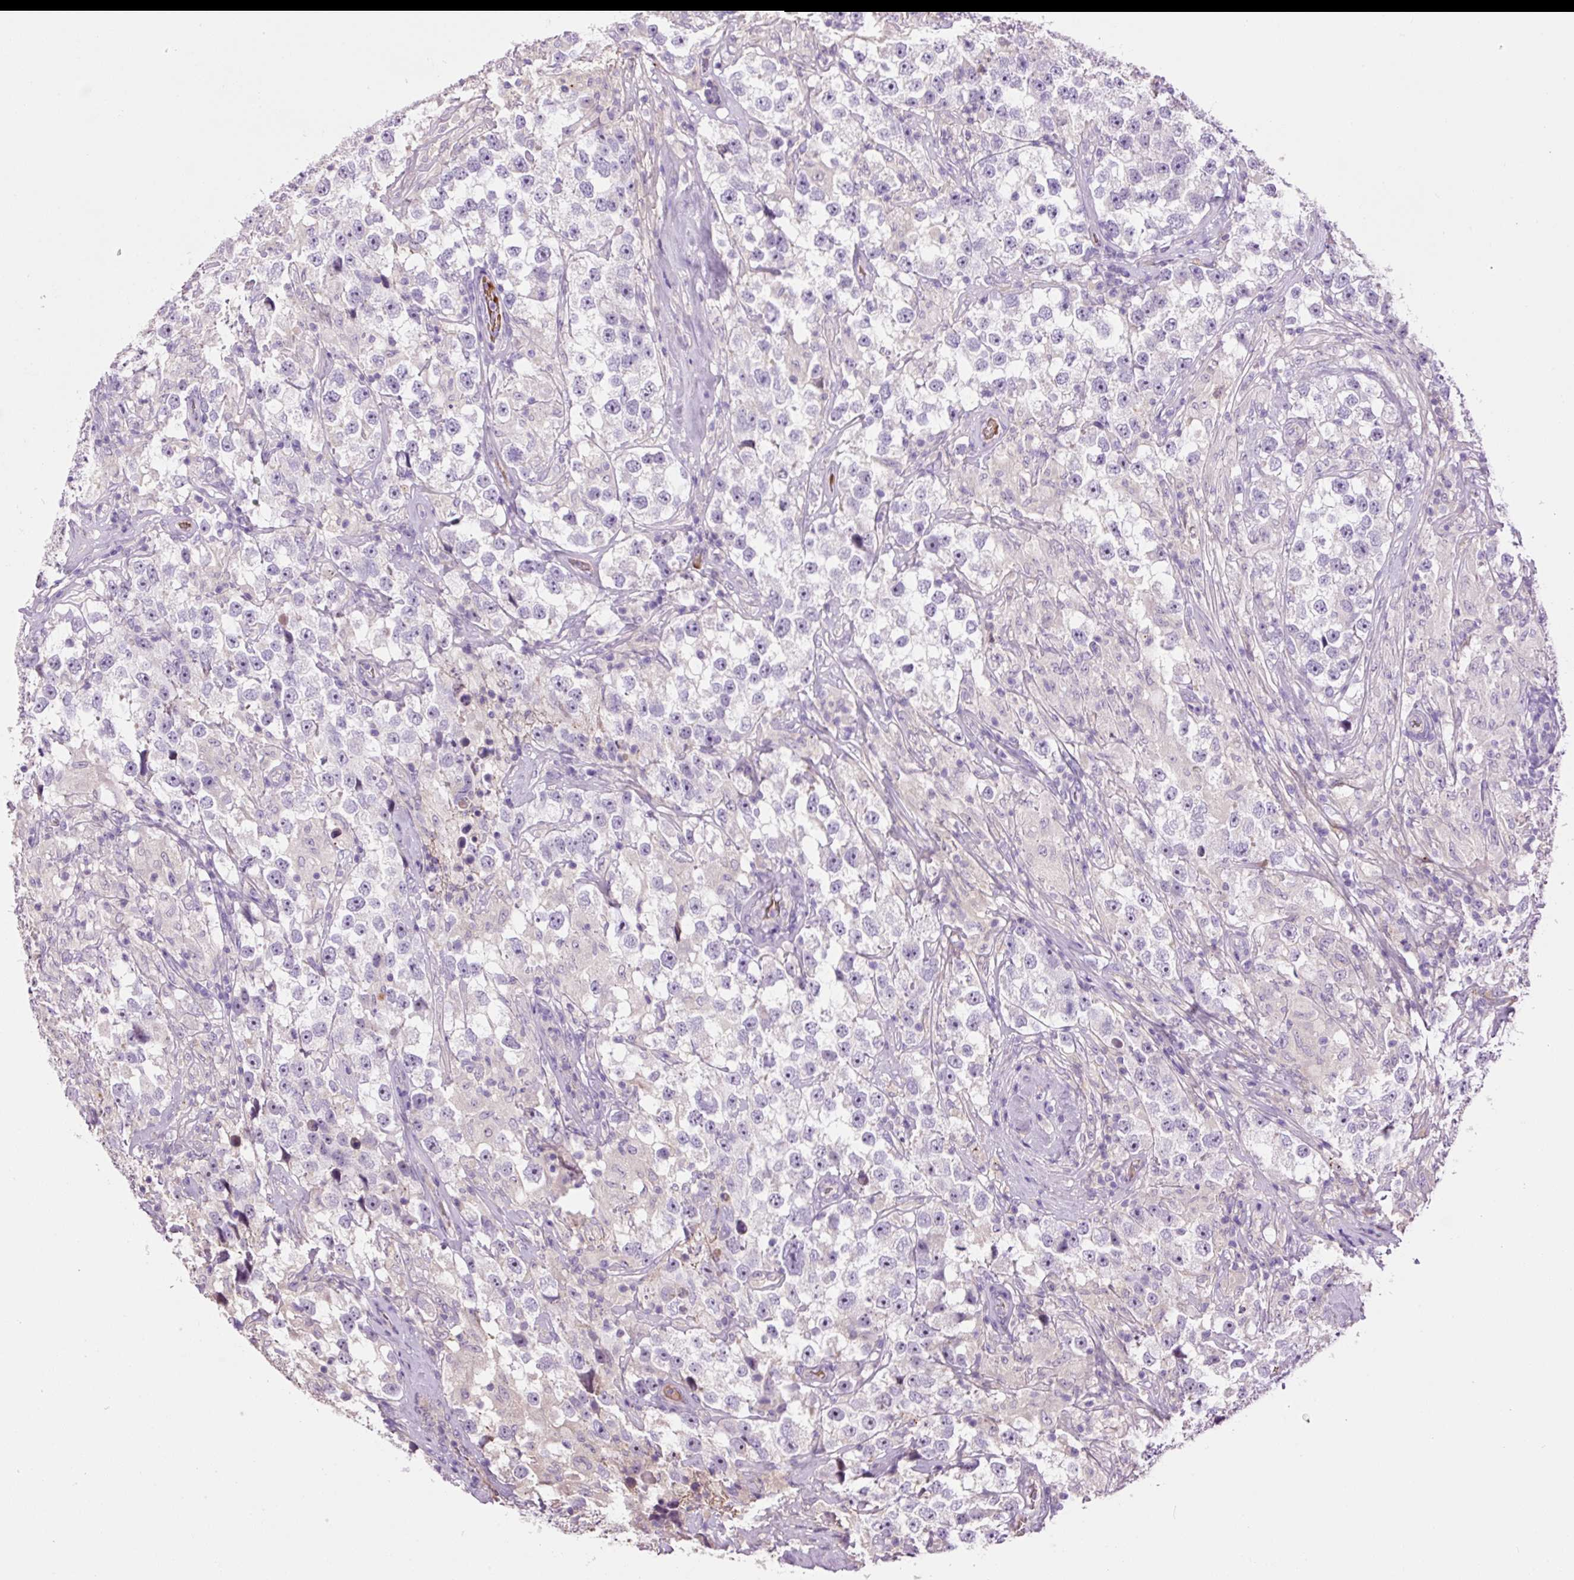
{"staining": {"intensity": "negative", "quantity": "none", "location": "none"}, "tissue": "testis cancer", "cell_type": "Tumor cells", "image_type": "cancer", "snomed": [{"axis": "morphology", "description": "Seminoma, NOS"}, {"axis": "topography", "description": "Testis"}], "caption": "IHC of testis seminoma reveals no expression in tumor cells.", "gene": "TMEM235", "patient": {"sex": "male", "age": 46}}